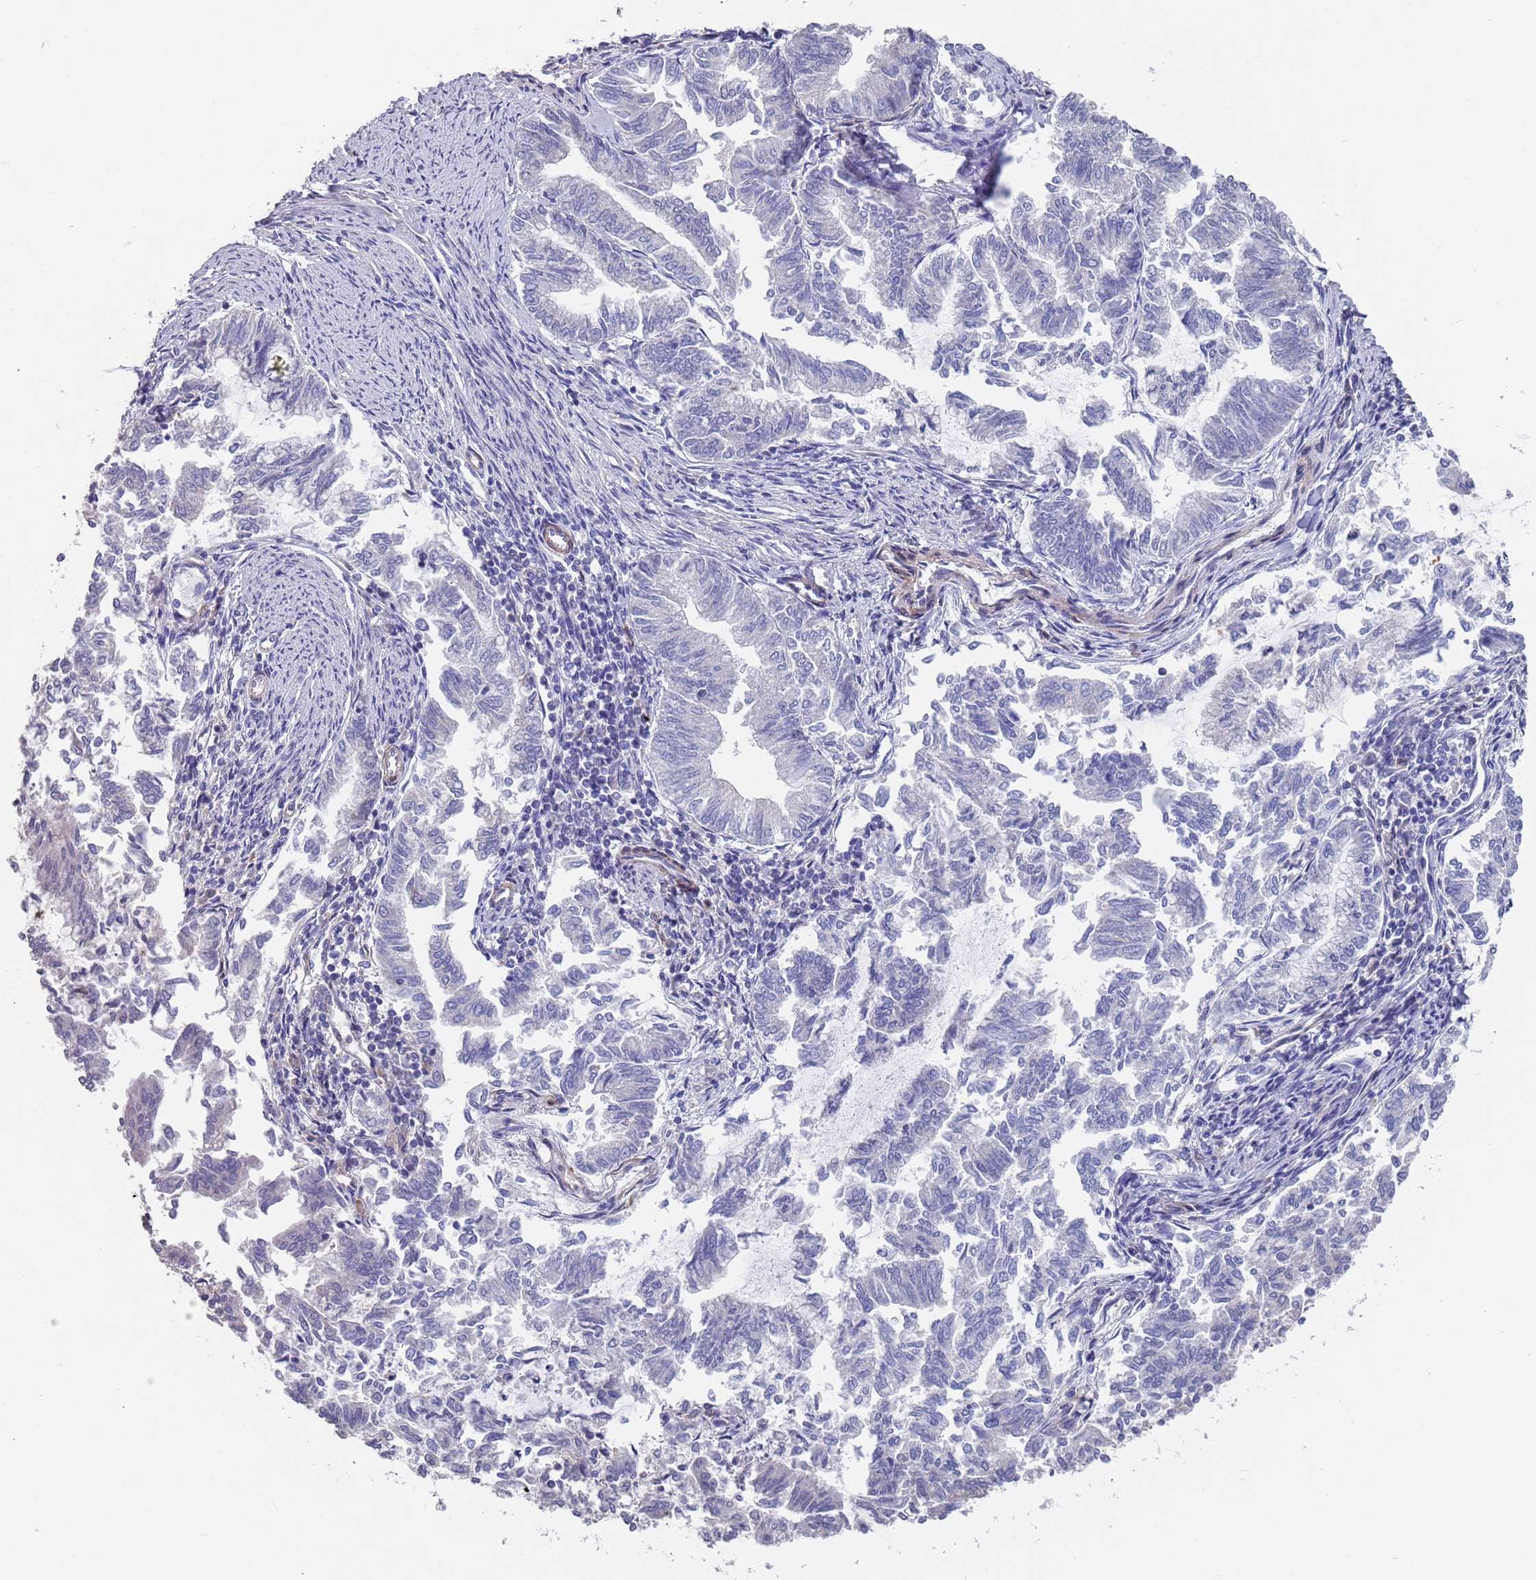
{"staining": {"intensity": "negative", "quantity": "none", "location": "none"}, "tissue": "endometrial cancer", "cell_type": "Tumor cells", "image_type": "cancer", "snomed": [{"axis": "morphology", "description": "Adenocarcinoma, NOS"}, {"axis": "topography", "description": "Endometrium"}], "caption": "Immunohistochemistry (IHC) of human endometrial cancer (adenocarcinoma) reveals no expression in tumor cells.", "gene": "ANK2", "patient": {"sex": "female", "age": 79}}